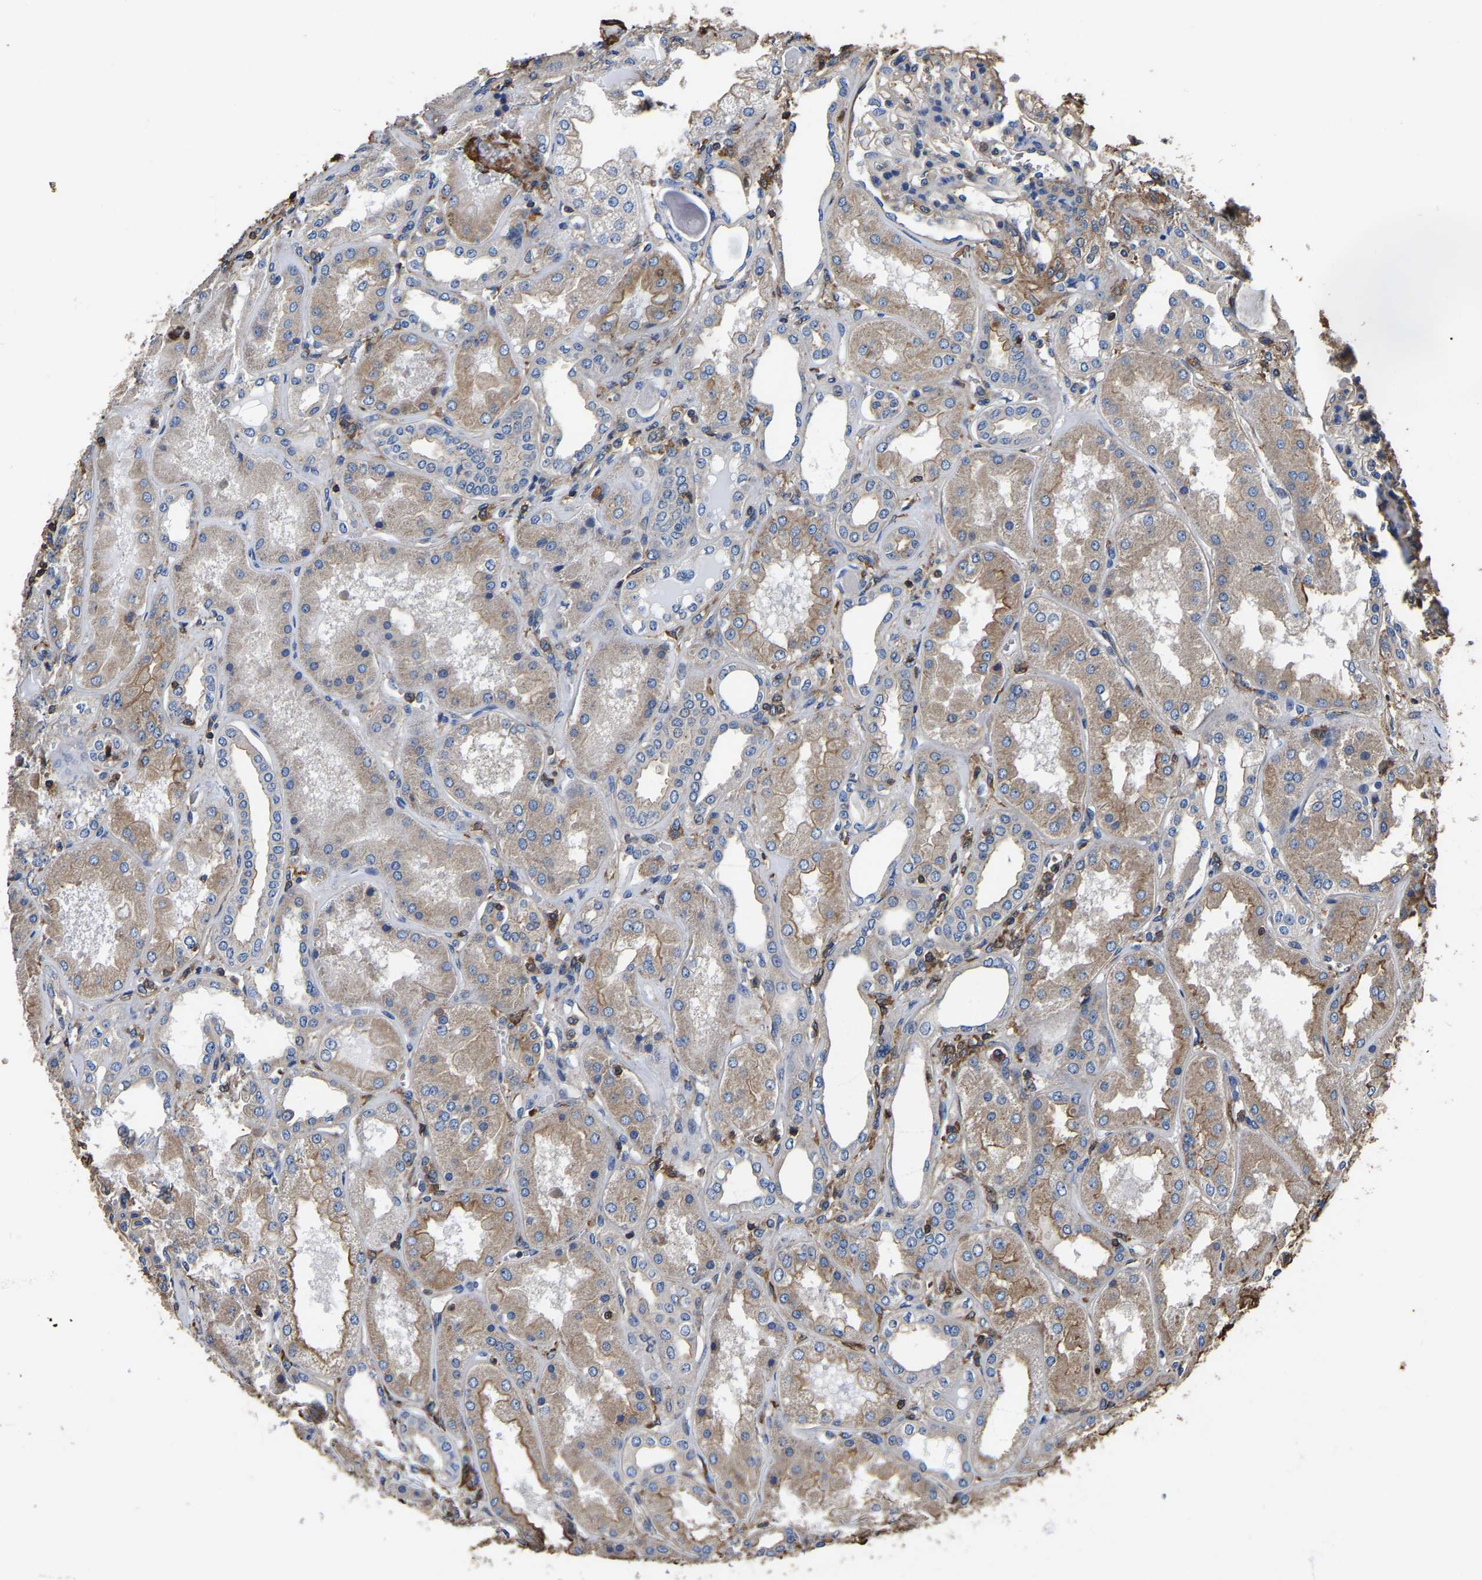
{"staining": {"intensity": "negative", "quantity": "none", "location": "none"}, "tissue": "kidney", "cell_type": "Cells in glomeruli", "image_type": "normal", "snomed": [{"axis": "morphology", "description": "Normal tissue, NOS"}, {"axis": "topography", "description": "Kidney"}], "caption": "Immunohistochemistry of unremarkable human kidney demonstrates no expression in cells in glomeruli. (Brightfield microscopy of DAB (3,3'-diaminobenzidine) IHC at high magnification).", "gene": "ARMT1", "patient": {"sex": "female", "age": 56}}